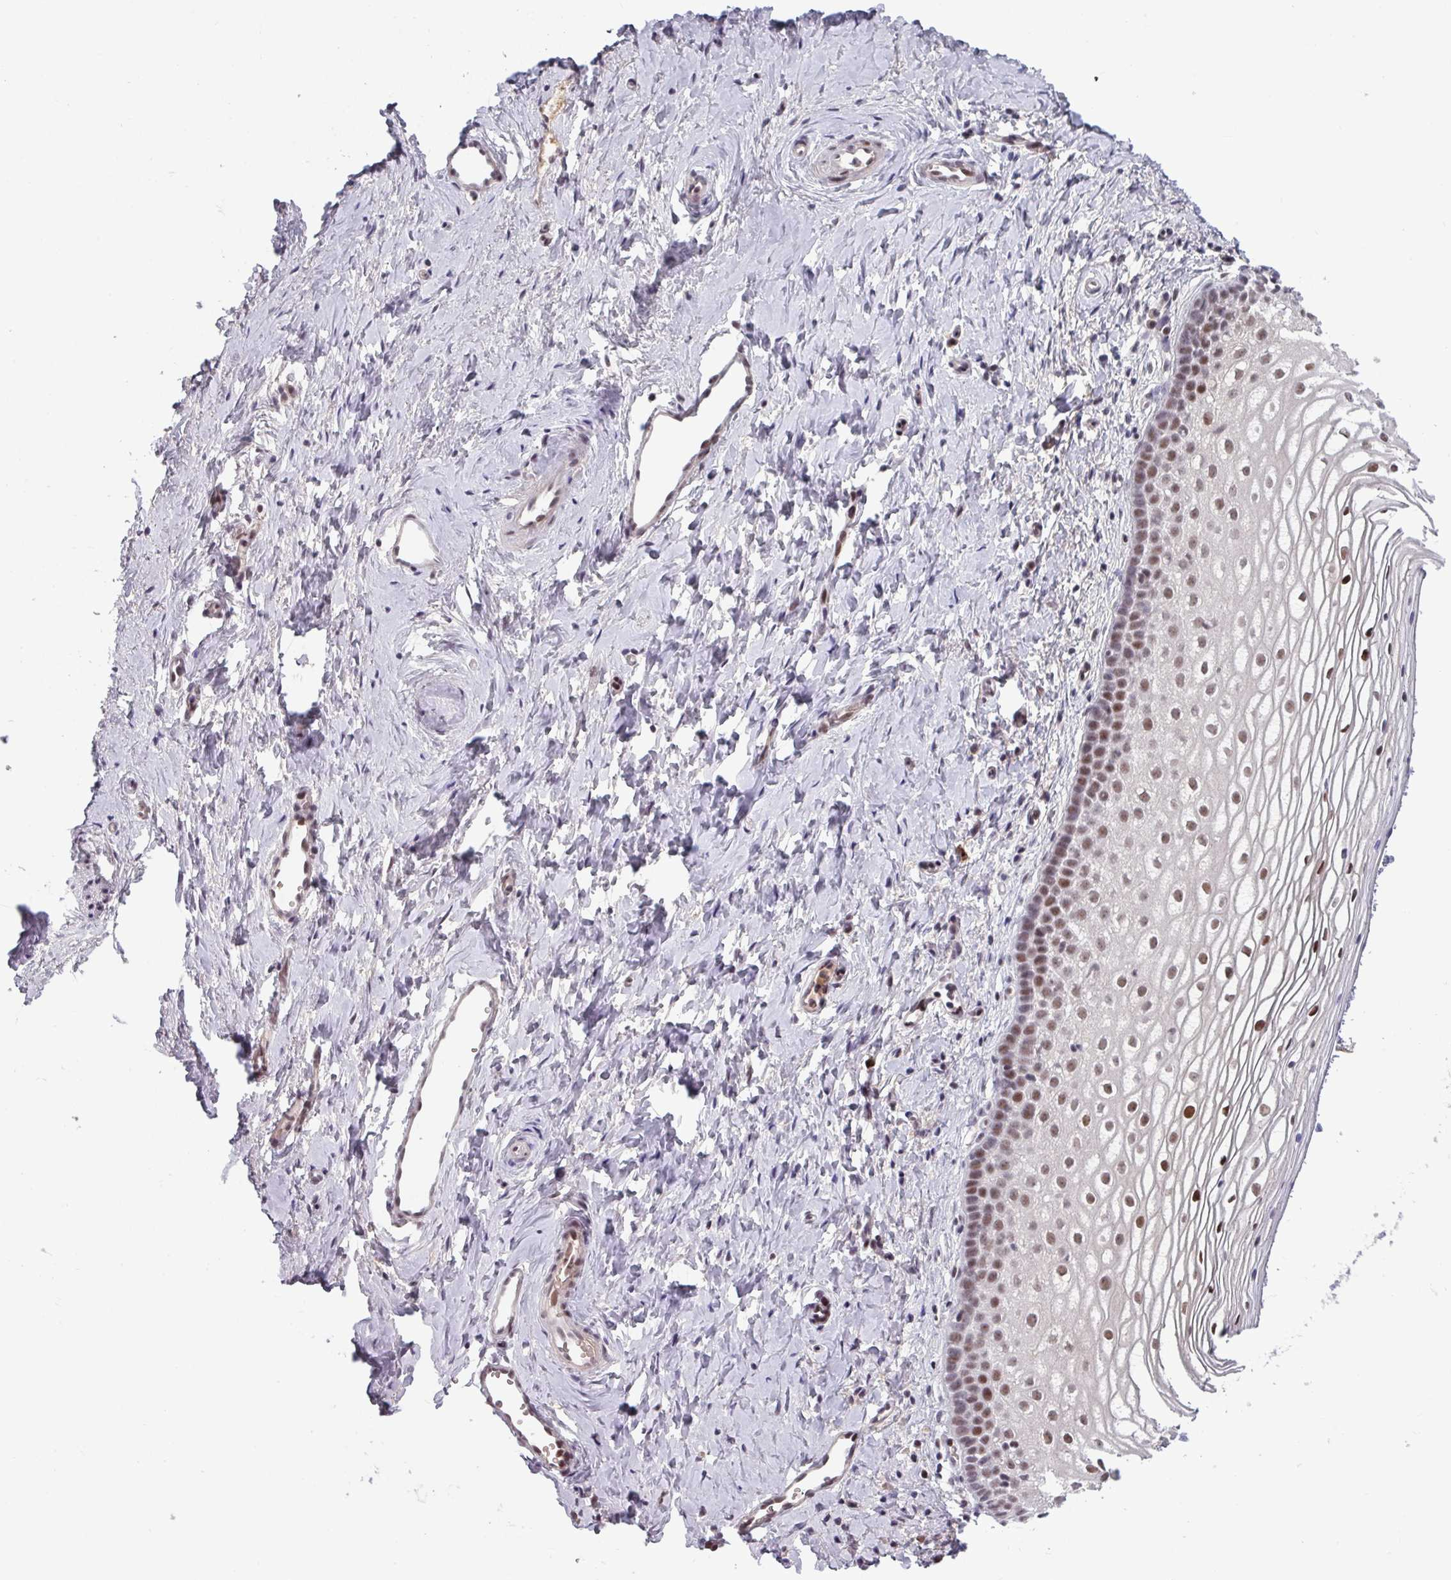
{"staining": {"intensity": "moderate", "quantity": ">75%", "location": "nuclear"}, "tissue": "vagina", "cell_type": "Squamous epithelial cells", "image_type": "normal", "snomed": [{"axis": "morphology", "description": "Normal tissue, NOS"}, {"axis": "topography", "description": "Vagina"}], "caption": "Vagina was stained to show a protein in brown. There is medium levels of moderate nuclear staining in about >75% of squamous epithelial cells. Immunohistochemistry (ihc) stains the protein in brown and the nuclei are stained blue.", "gene": "ZNF575", "patient": {"sex": "female", "age": 56}}